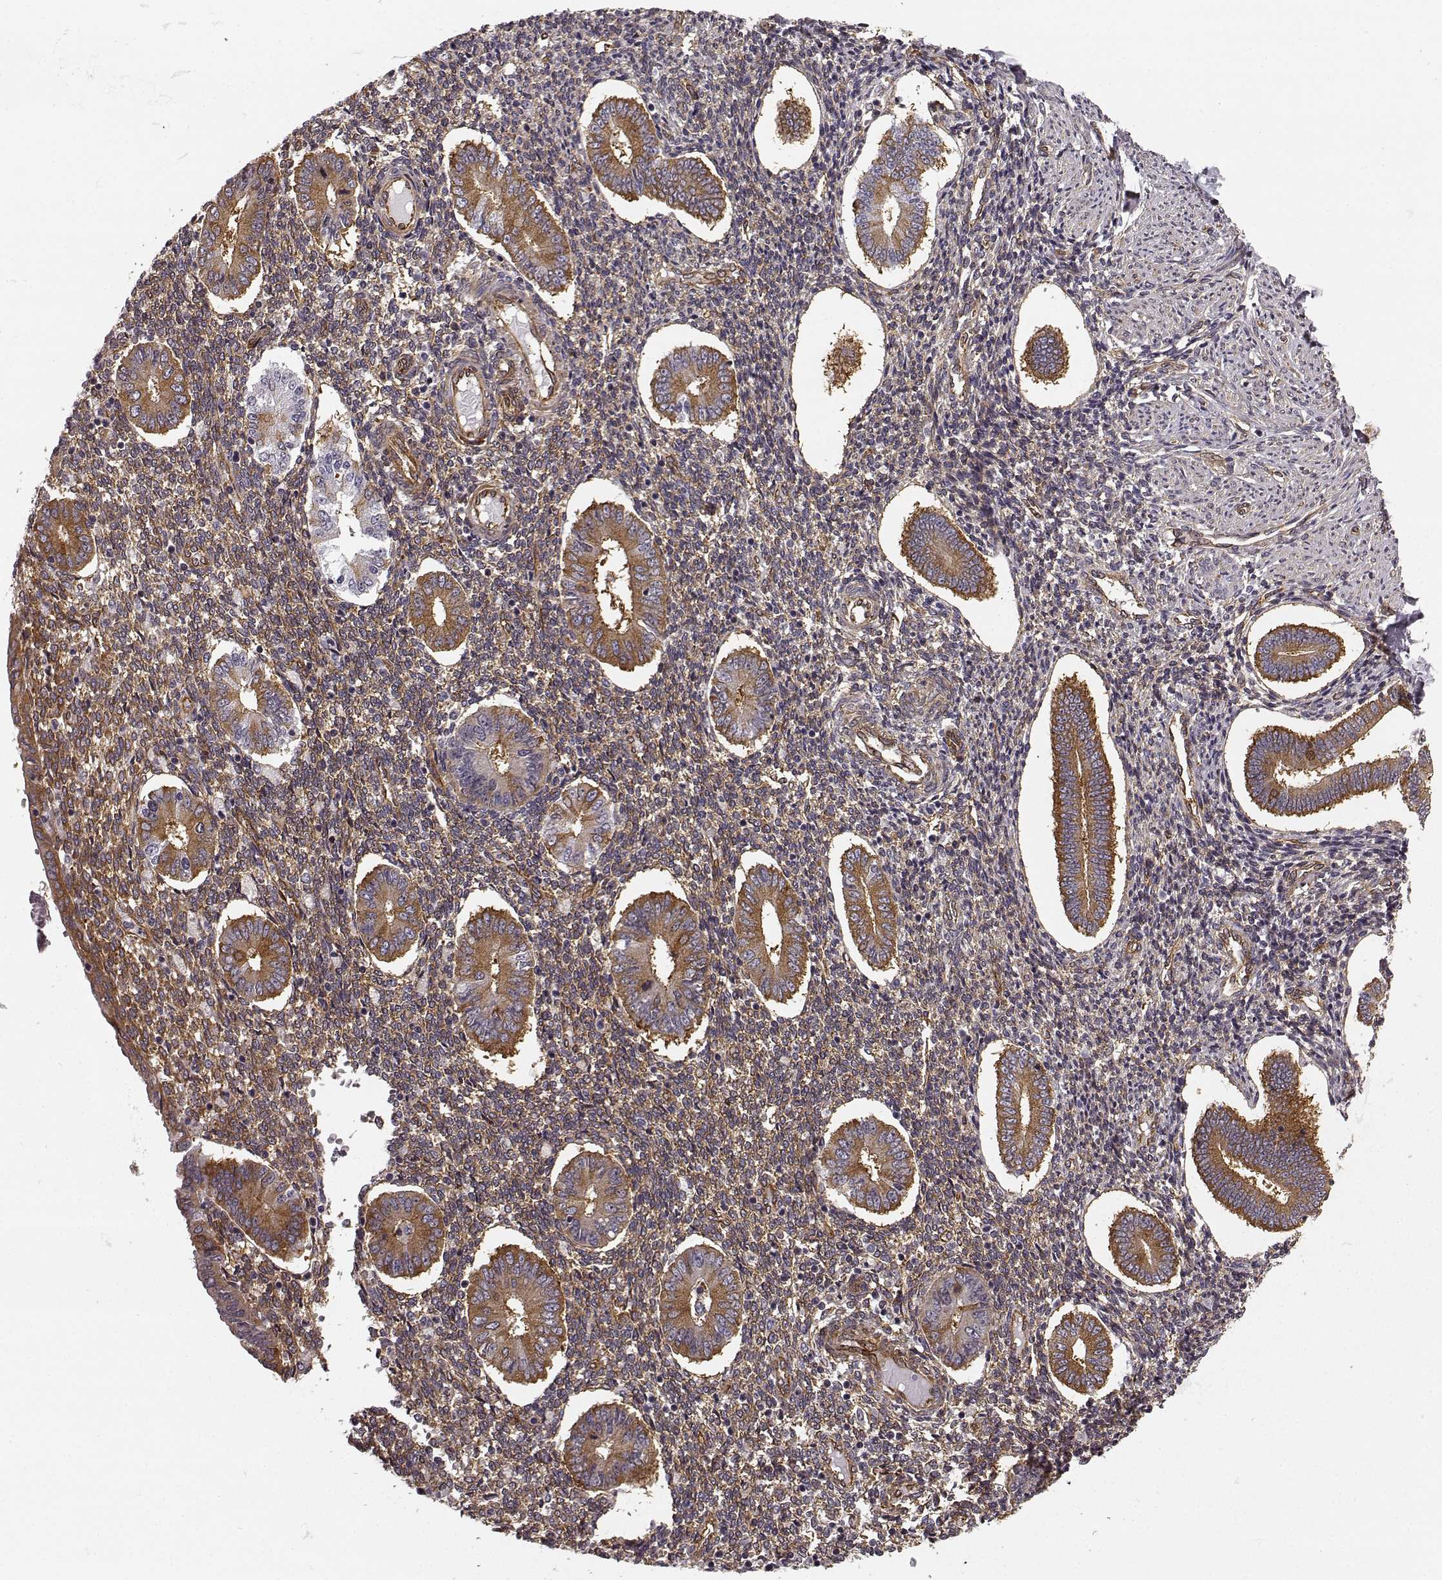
{"staining": {"intensity": "weak", "quantity": ">75%", "location": "cytoplasmic/membranous"}, "tissue": "endometrium", "cell_type": "Cells in endometrial stroma", "image_type": "normal", "snomed": [{"axis": "morphology", "description": "Normal tissue, NOS"}, {"axis": "topography", "description": "Endometrium"}], "caption": "Endometrium stained with IHC demonstrates weak cytoplasmic/membranous expression in about >75% of cells in endometrial stroma.", "gene": "TMEM14A", "patient": {"sex": "female", "age": 40}}